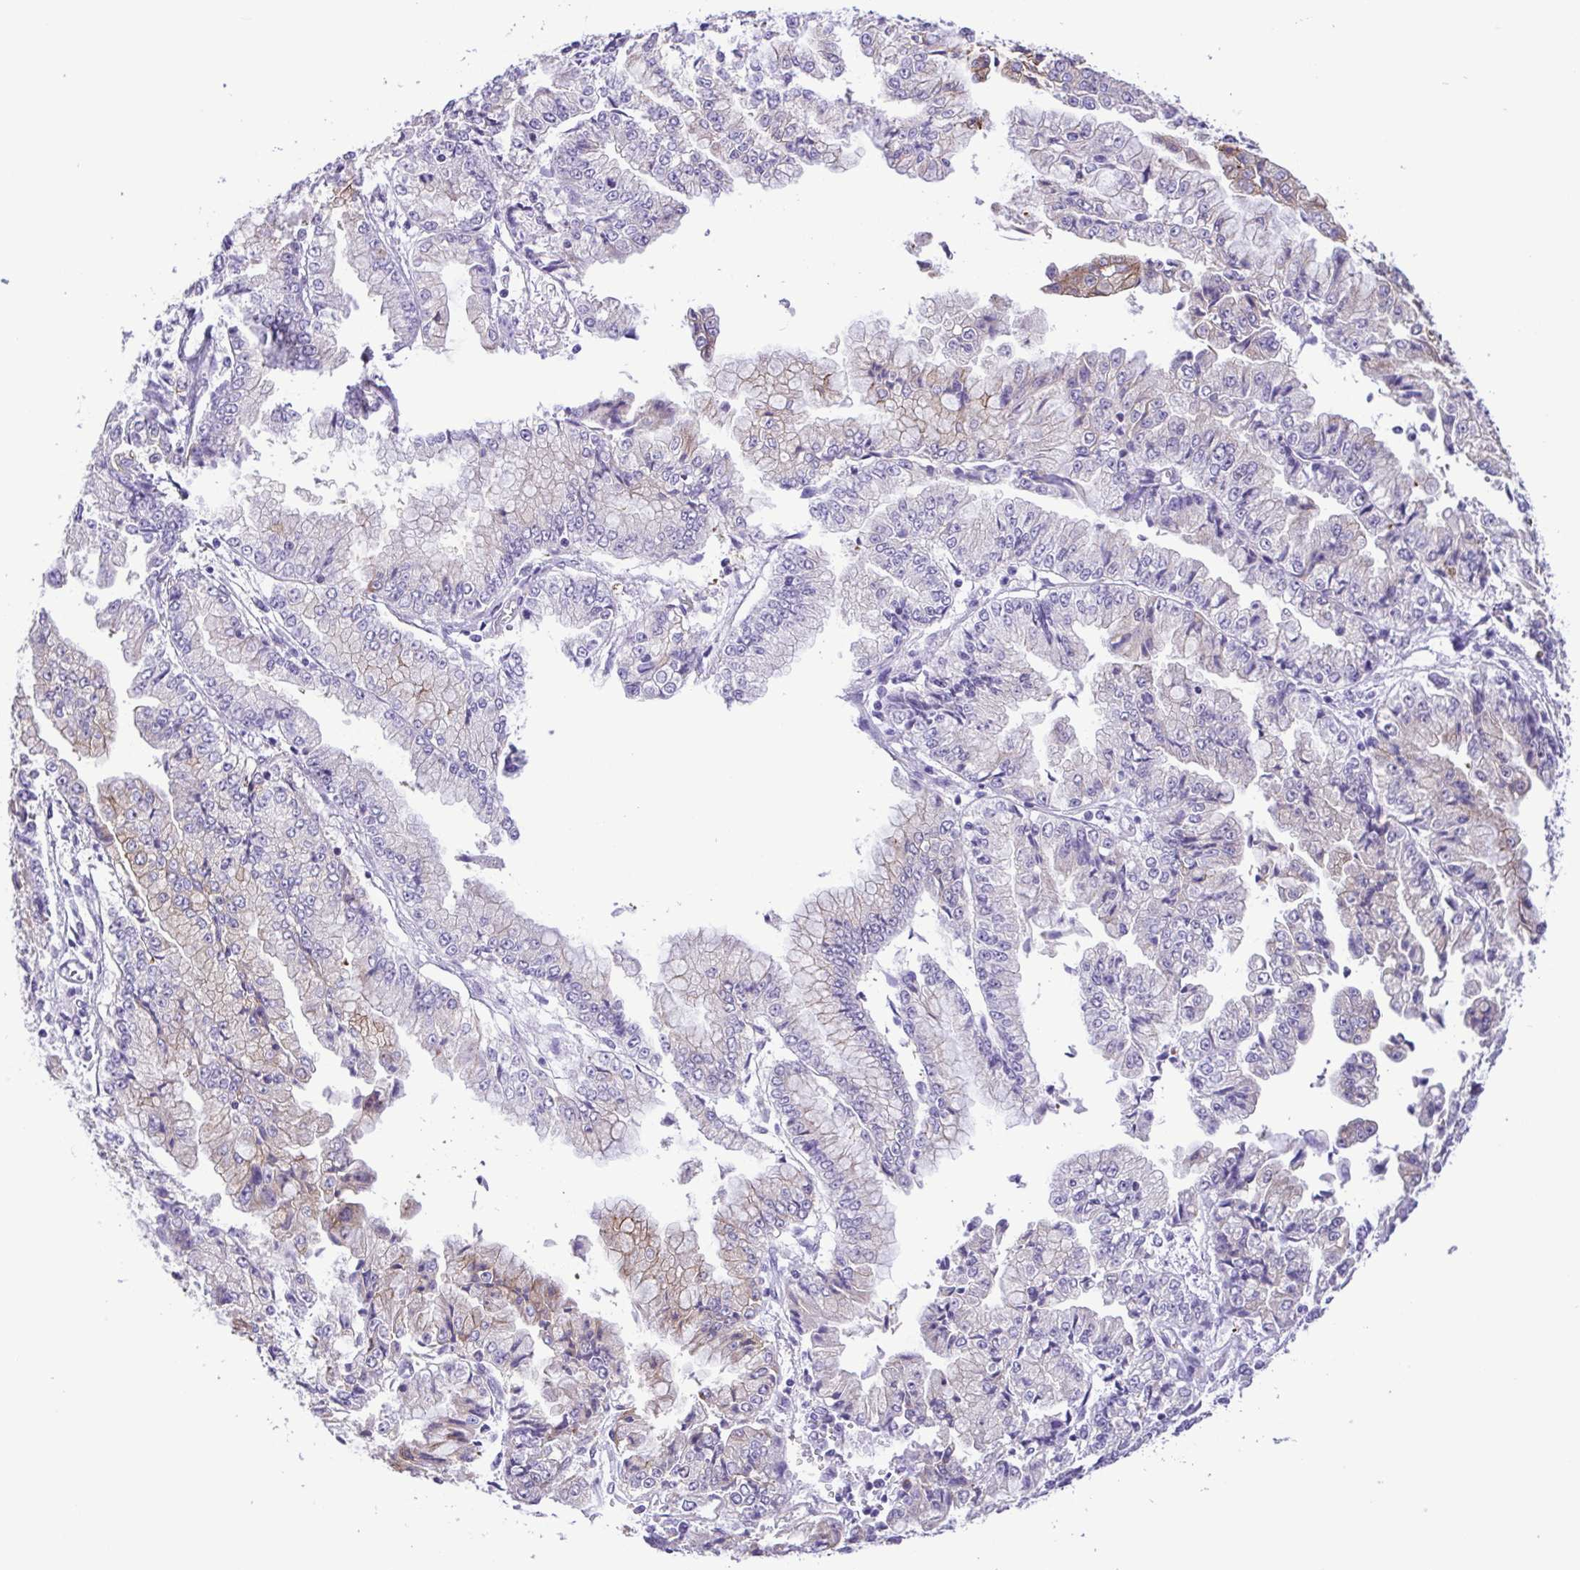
{"staining": {"intensity": "weak", "quantity": "<25%", "location": "cytoplasmic/membranous"}, "tissue": "stomach cancer", "cell_type": "Tumor cells", "image_type": "cancer", "snomed": [{"axis": "morphology", "description": "Adenocarcinoma, NOS"}, {"axis": "topography", "description": "Stomach, upper"}], "caption": "High magnification brightfield microscopy of stomach cancer stained with DAB (brown) and counterstained with hematoxylin (blue): tumor cells show no significant positivity.", "gene": "DCLK2", "patient": {"sex": "female", "age": 74}}